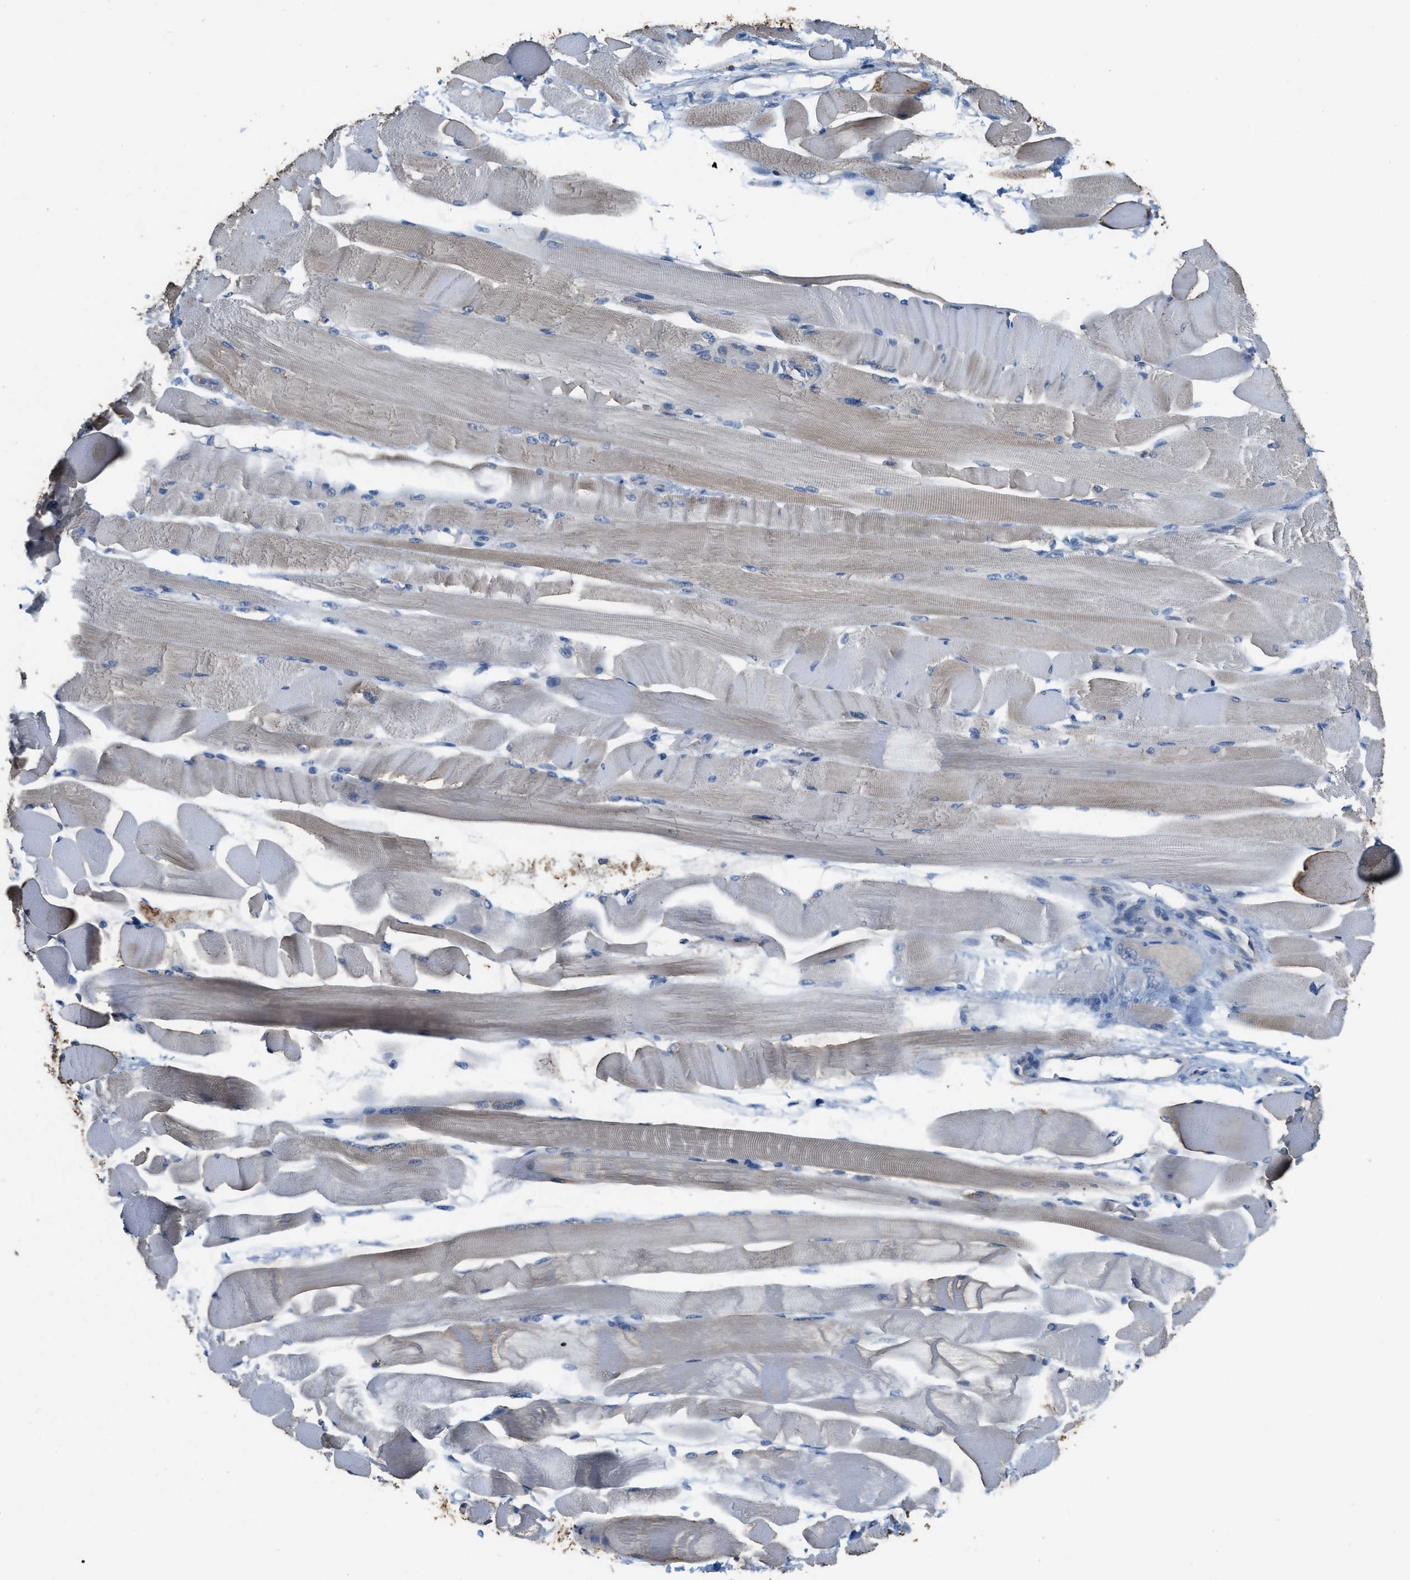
{"staining": {"intensity": "weak", "quantity": "25%-75%", "location": "cytoplasmic/membranous"}, "tissue": "skeletal muscle", "cell_type": "Myocytes", "image_type": "normal", "snomed": [{"axis": "morphology", "description": "Normal tissue, NOS"}, {"axis": "topography", "description": "Skeletal muscle"}, {"axis": "topography", "description": "Peripheral nerve tissue"}], "caption": "A brown stain labels weak cytoplasmic/membranous staining of a protein in myocytes of benign human skeletal muscle. The staining was performed using DAB (3,3'-diaminobenzidine), with brown indicating positive protein expression. Nuclei are stained blue with hematoxylin.", "gene": "UBA5", "patient": {"sex": "female", "age": 84}}